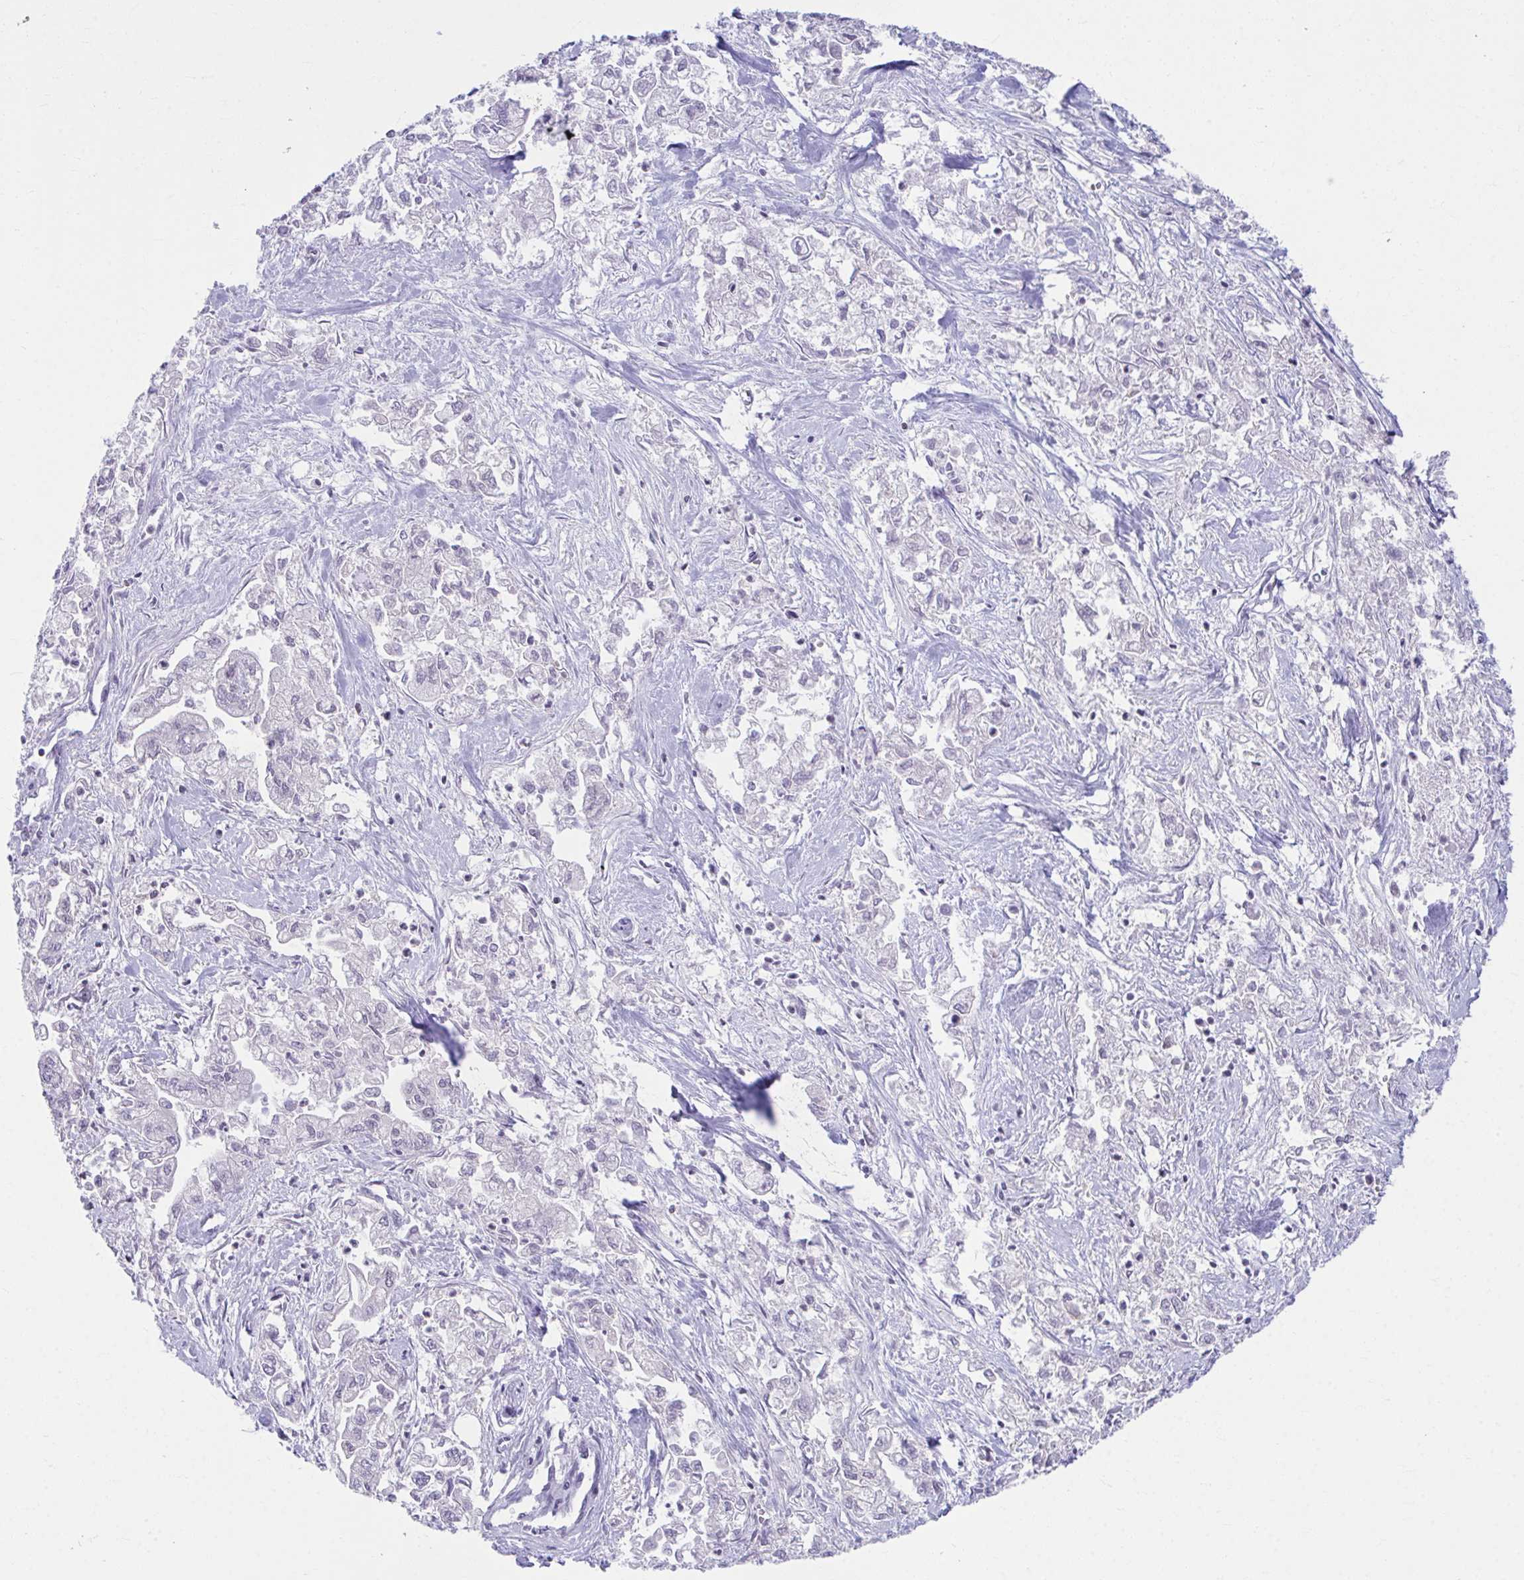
{"staining": {"intensity": "negative", "quantity": "none", "location": "none"}, "tissue": "pancreatic cancer", "cell_type": "Tumor cells", "image_type": "cancer", "snomed": [{"axis": "morphology", "description": "Adenocarcinoma, NOS"}, {"axis": "topography", "description": "Pancreas"}], "caption": "The immunohistochemistry (IHC) photomicrograph has no significant expression in tumor cells of pancreatic adenocarcinoma tissue. (Brightfield microscopy of DAB (3,3'-diaminobenzidine) immunohistochemistry at high magnification).", "gene": "OR7A5", "patient": {"sex": "male", "age": 72}}